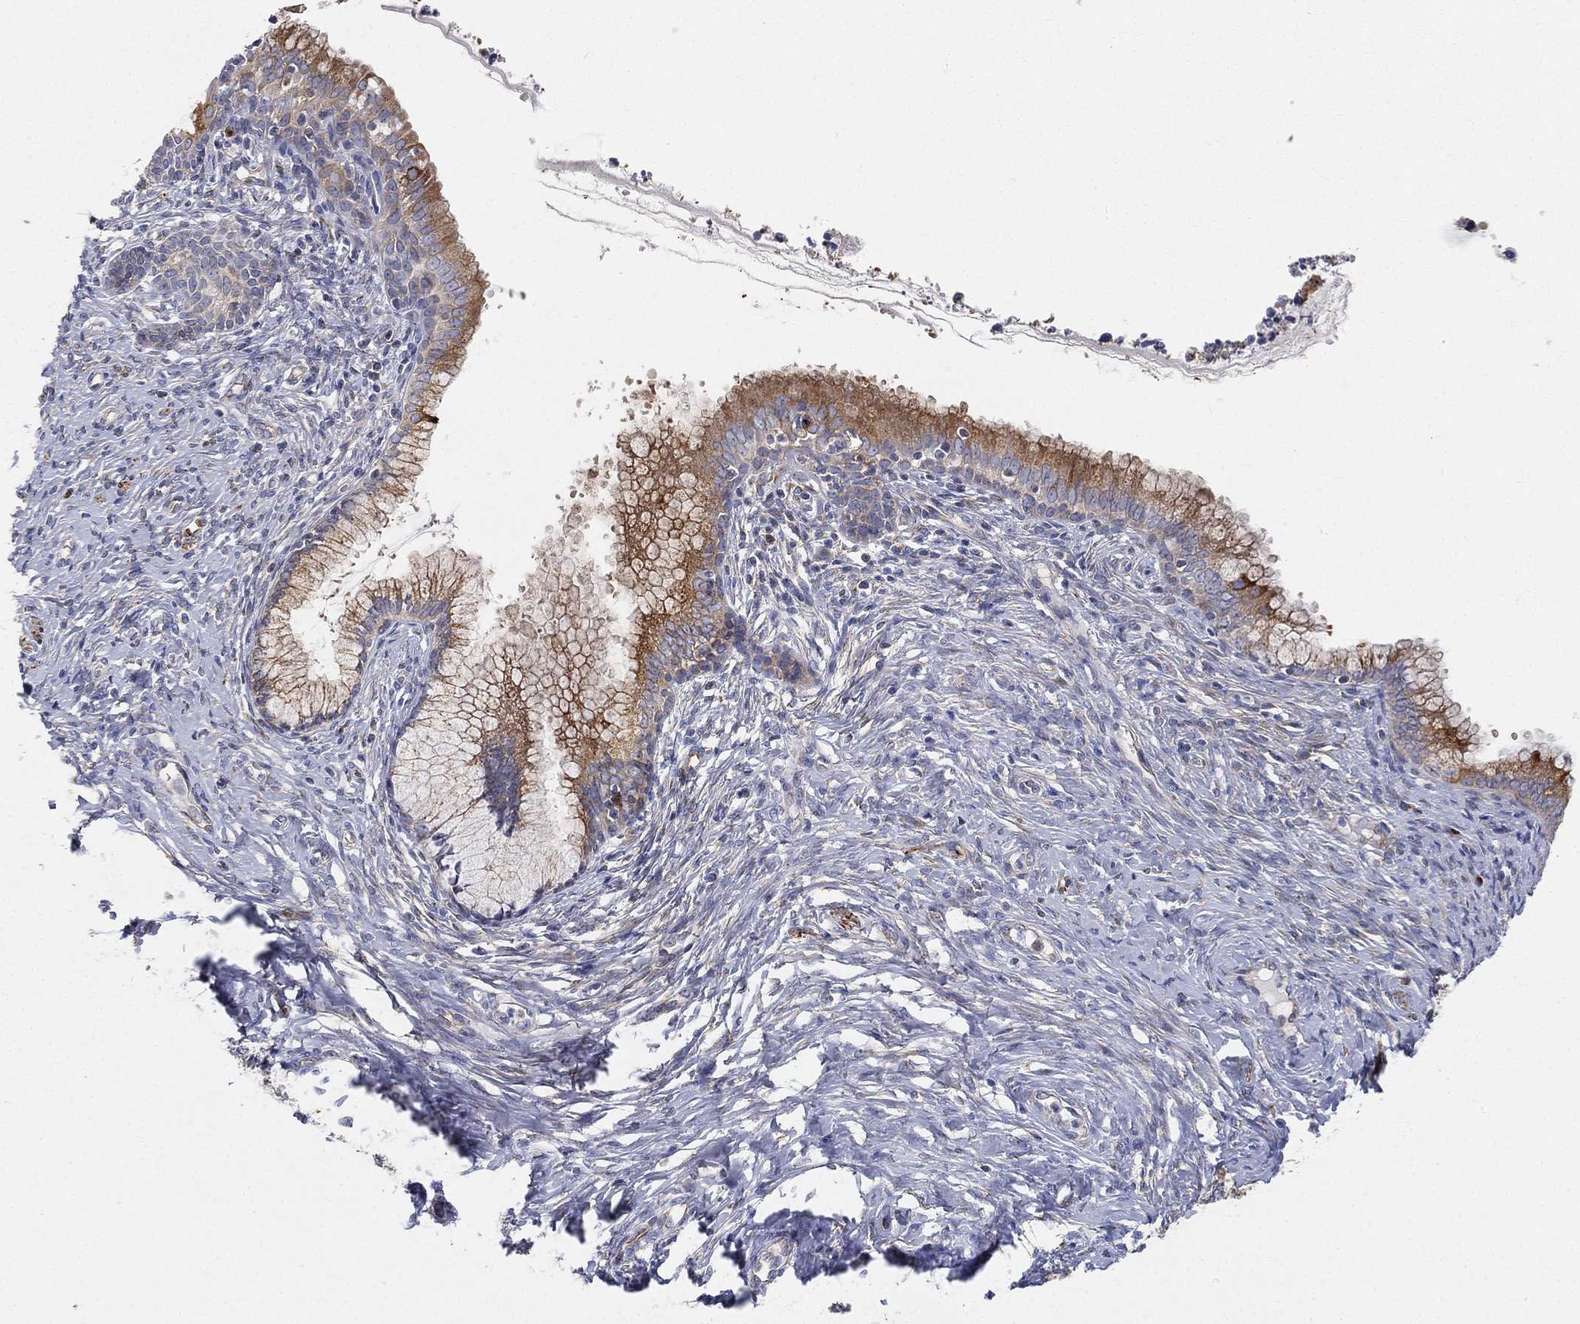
{"staining": {"intensity": "strong", "quantity": ">75%", "location": "cytoplasmic/membranous"}, "tissue": "cervical cancer", "cell_type": "Tumor cells", "image_type": "cancer", "snomed": [{"axis": "morphology", "description": "Squamous cell carcinoma, NOS"}, {"axis": "topography", "description": "Cervix"}], "caption": "Cervical cancer (squamous cell carcinoma) tissue reveals strong cytoplasmic/membranous positivity in approximately >75% of tumor cells, visualized by immunohistochemistry. Nuclei are stained in blue.", "gene": "TMEM25", "patient": {"sex": "female", "age": 63}}